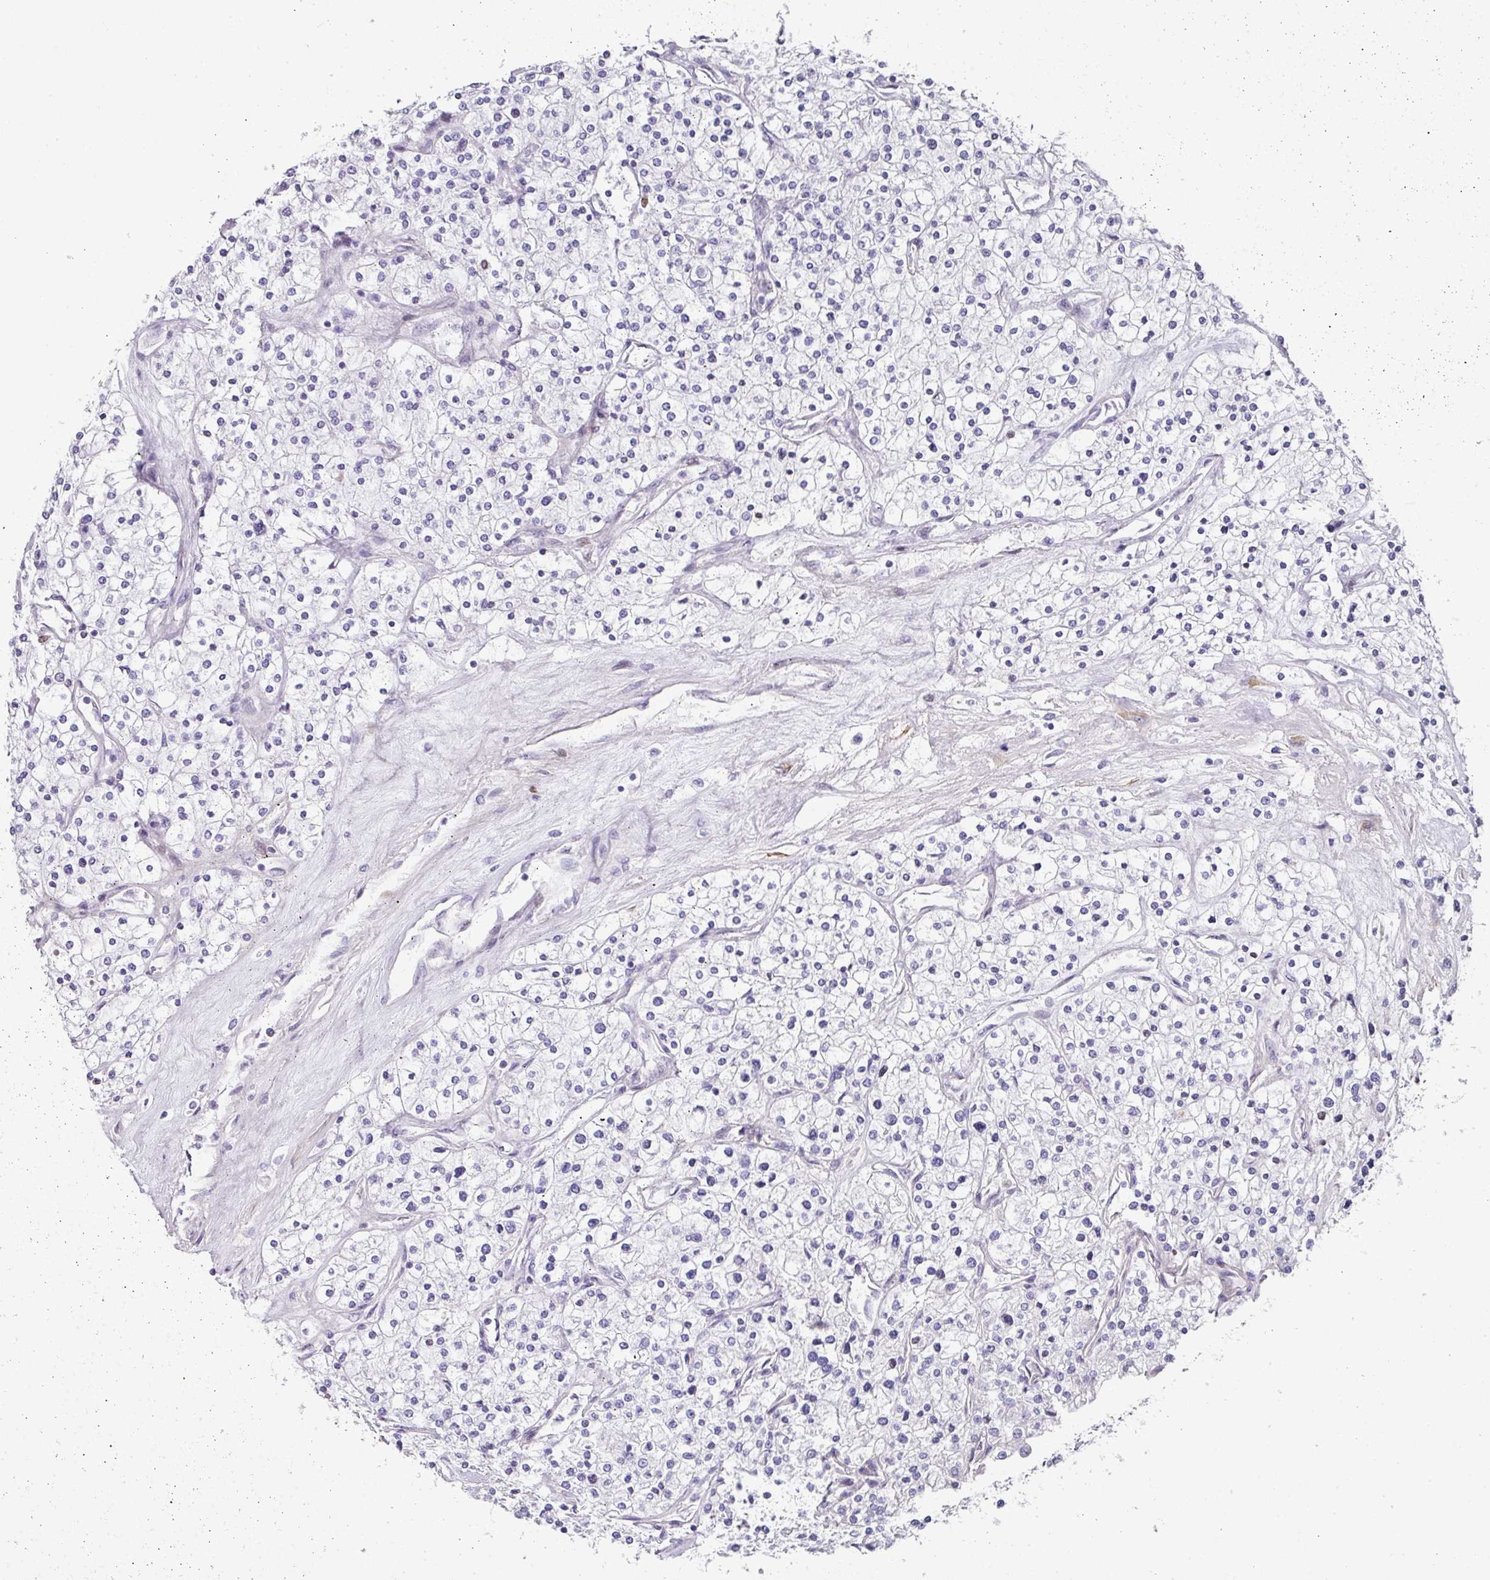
{"staining": {"intensity": "negative", "quantity": "none", "location": "none"}, "tissue": "renal cancer", "cell_type": "Tumor cells", "image_type": "cancer", "snomed": [{"axis": "morphology", "description": "Adenocarcinoma, NOS"}, {"axis": "topography", "description": "Kidney"}], "caption": "This is a image of immunohistochemistry staining of renal cancer, which shows no positivity in tumor cells.", "gene": "ANKRD29", "patient": {"sex": "male", "age": 80}}